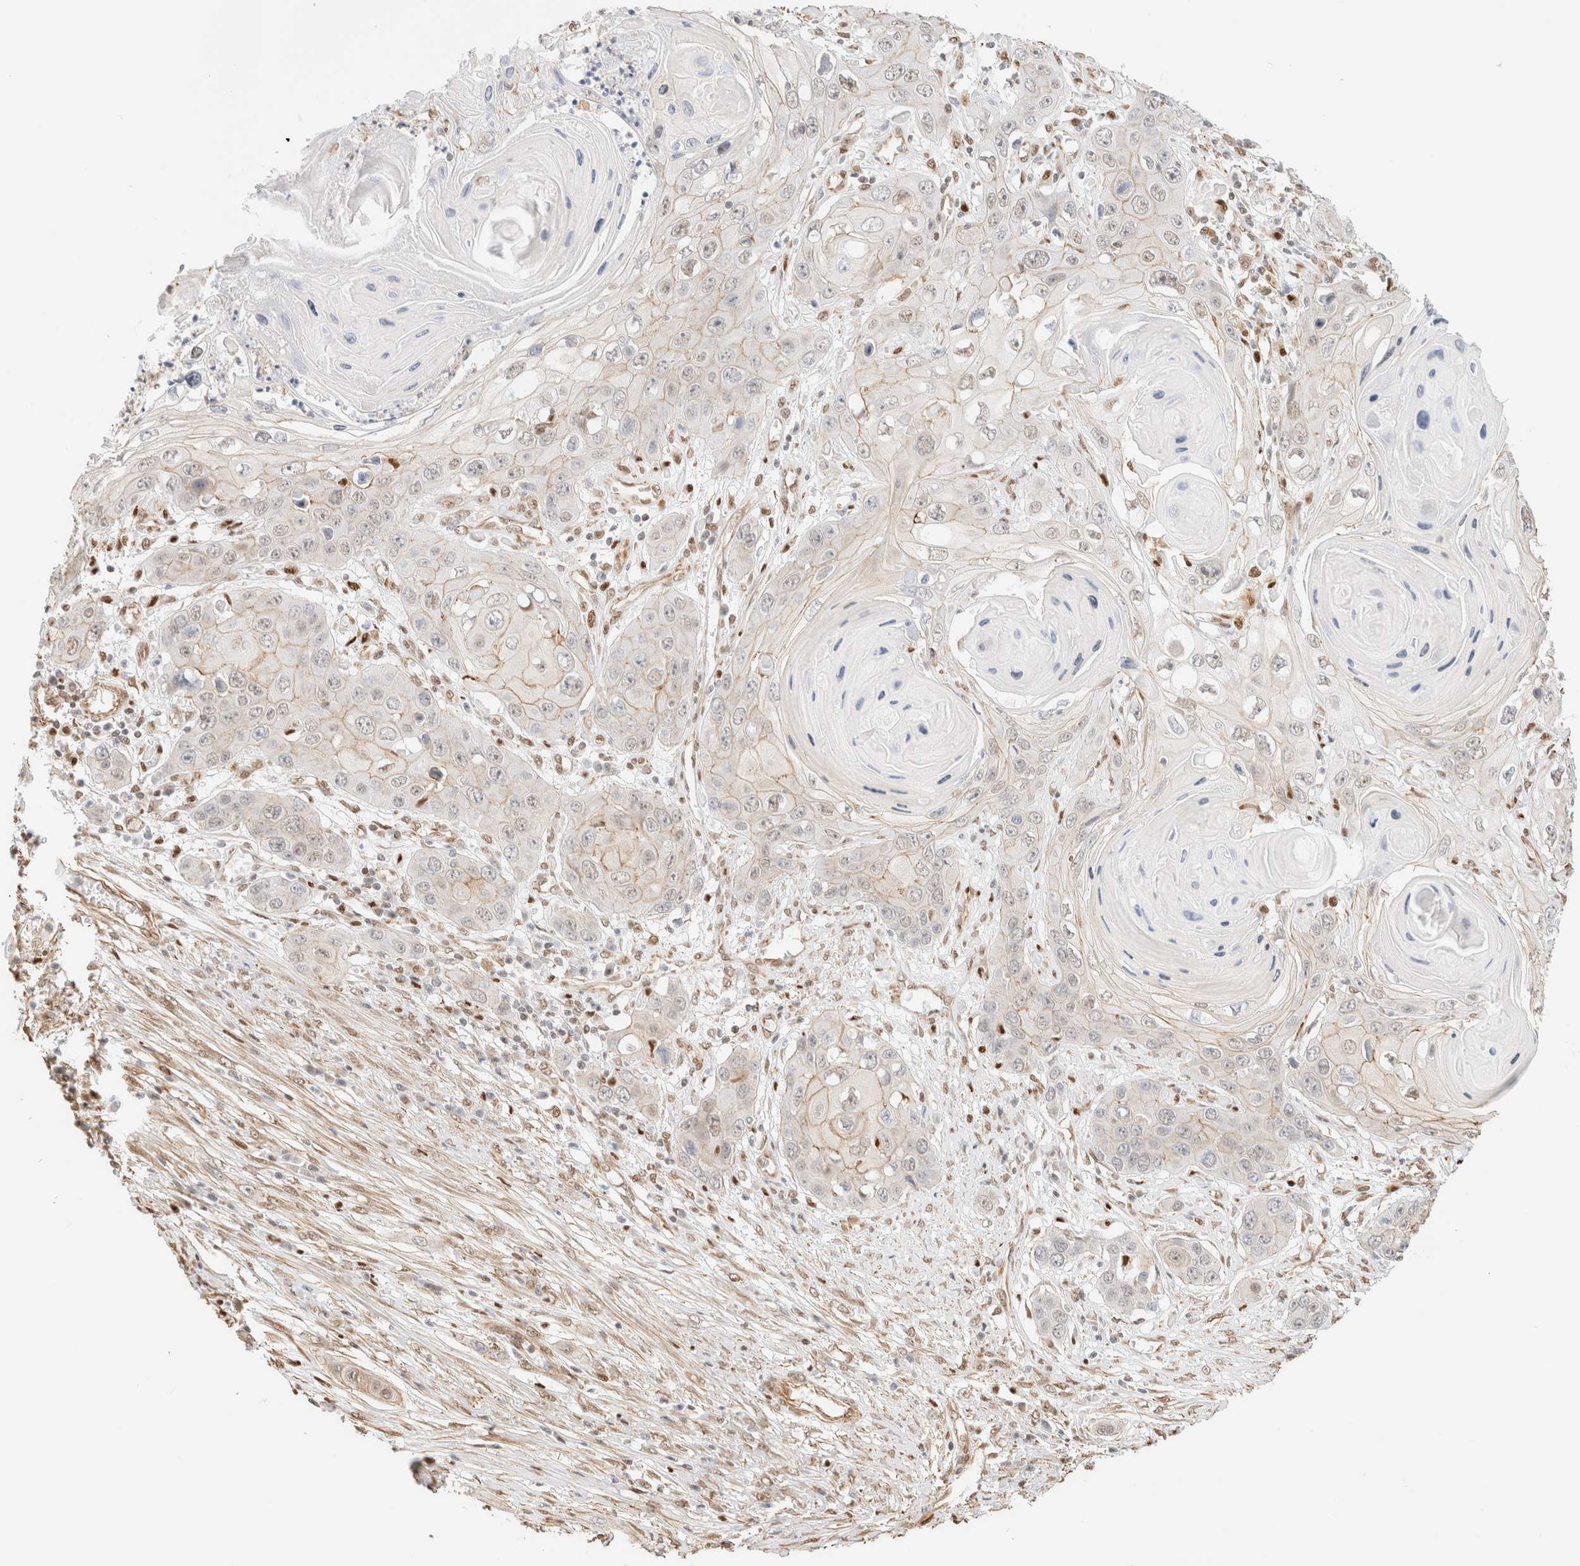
{"staining": {"intensity": "weak", "quantity": "25%-75%", "location": "cytoplasmic/membranous"}, "tissue": "skin cancer", "cell_type": "Tumor cells", "image_type": "cancer", "snomed": [{"axis": "morphology", "description": "Squamous cell carcinoma, NOS"}, {"axis": "topography", "description": "Skin"}], "caption": "High-magnification brightfield microscopy of skin squamous cell carcinoma stained with DAB (3,3'-diaminobenzidine) (brown) and counterstained with hematoxylin (blue). tumor cells exhibit weak cytoplasmic/membranous positivity is appreciated in approximately25%-75% of cells.", "gene": "ARID5A", "patient": {"sex": "male", "age": 55}}